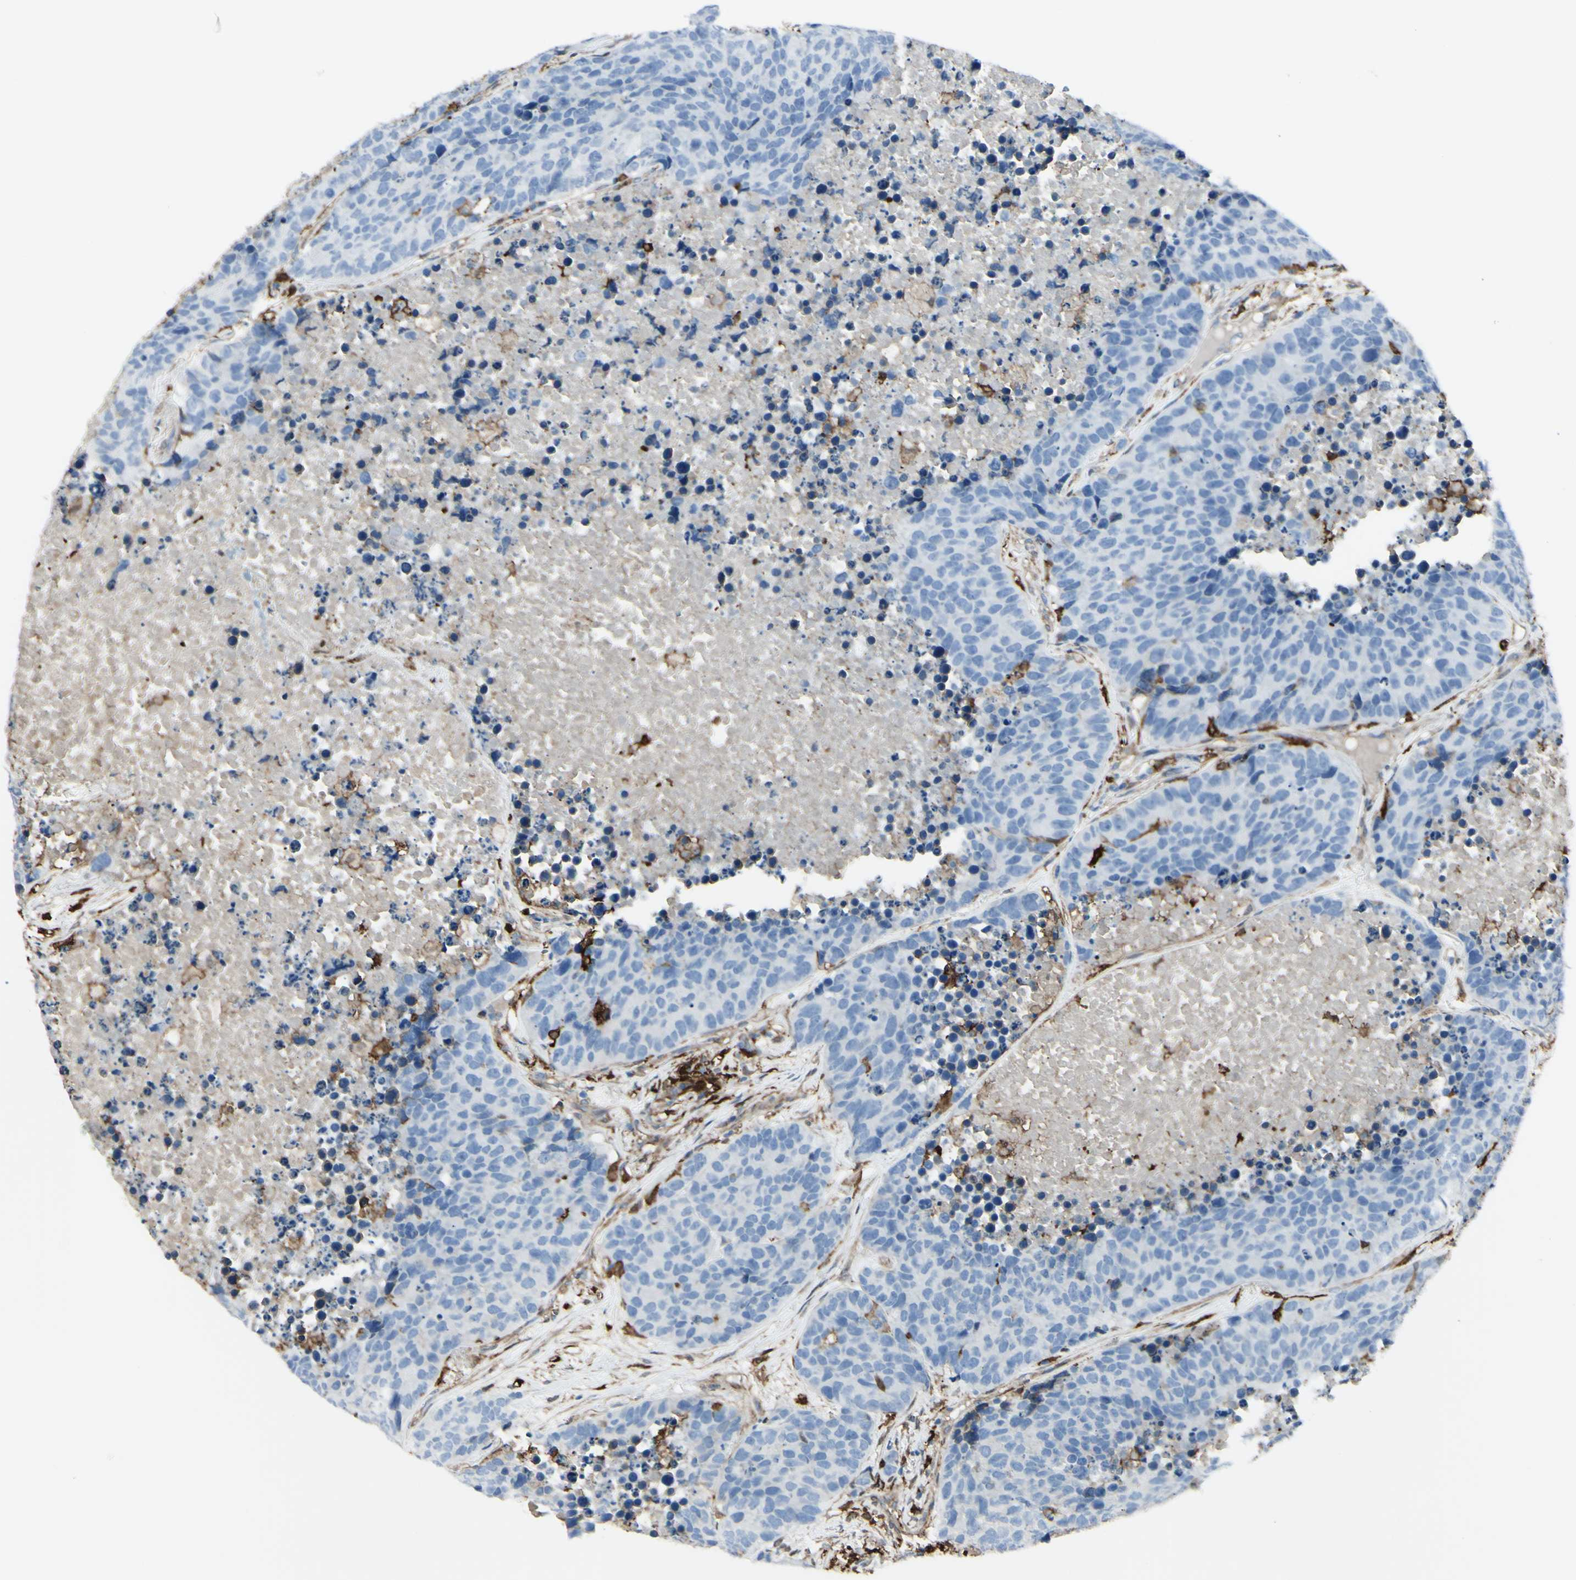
{"staining": {"intensity": "negative", "quantity": "none", "location": "none"}, "tissue": "carcinoid", "cell_type": "Tumor cells", "image_type": "cancer", "snomed": [{"axis": "morphology", "description": "Carcinoid, malignant, NOS"}, {"axis": "topography", "description": "Lung"}], "caption": "This is a micrograph of immunohistochemistry staining of malignant carcinoid, which shows no positivity in tumor cells.", "gene": "GSN", "patient": {"sex": "male", "age": 60}}